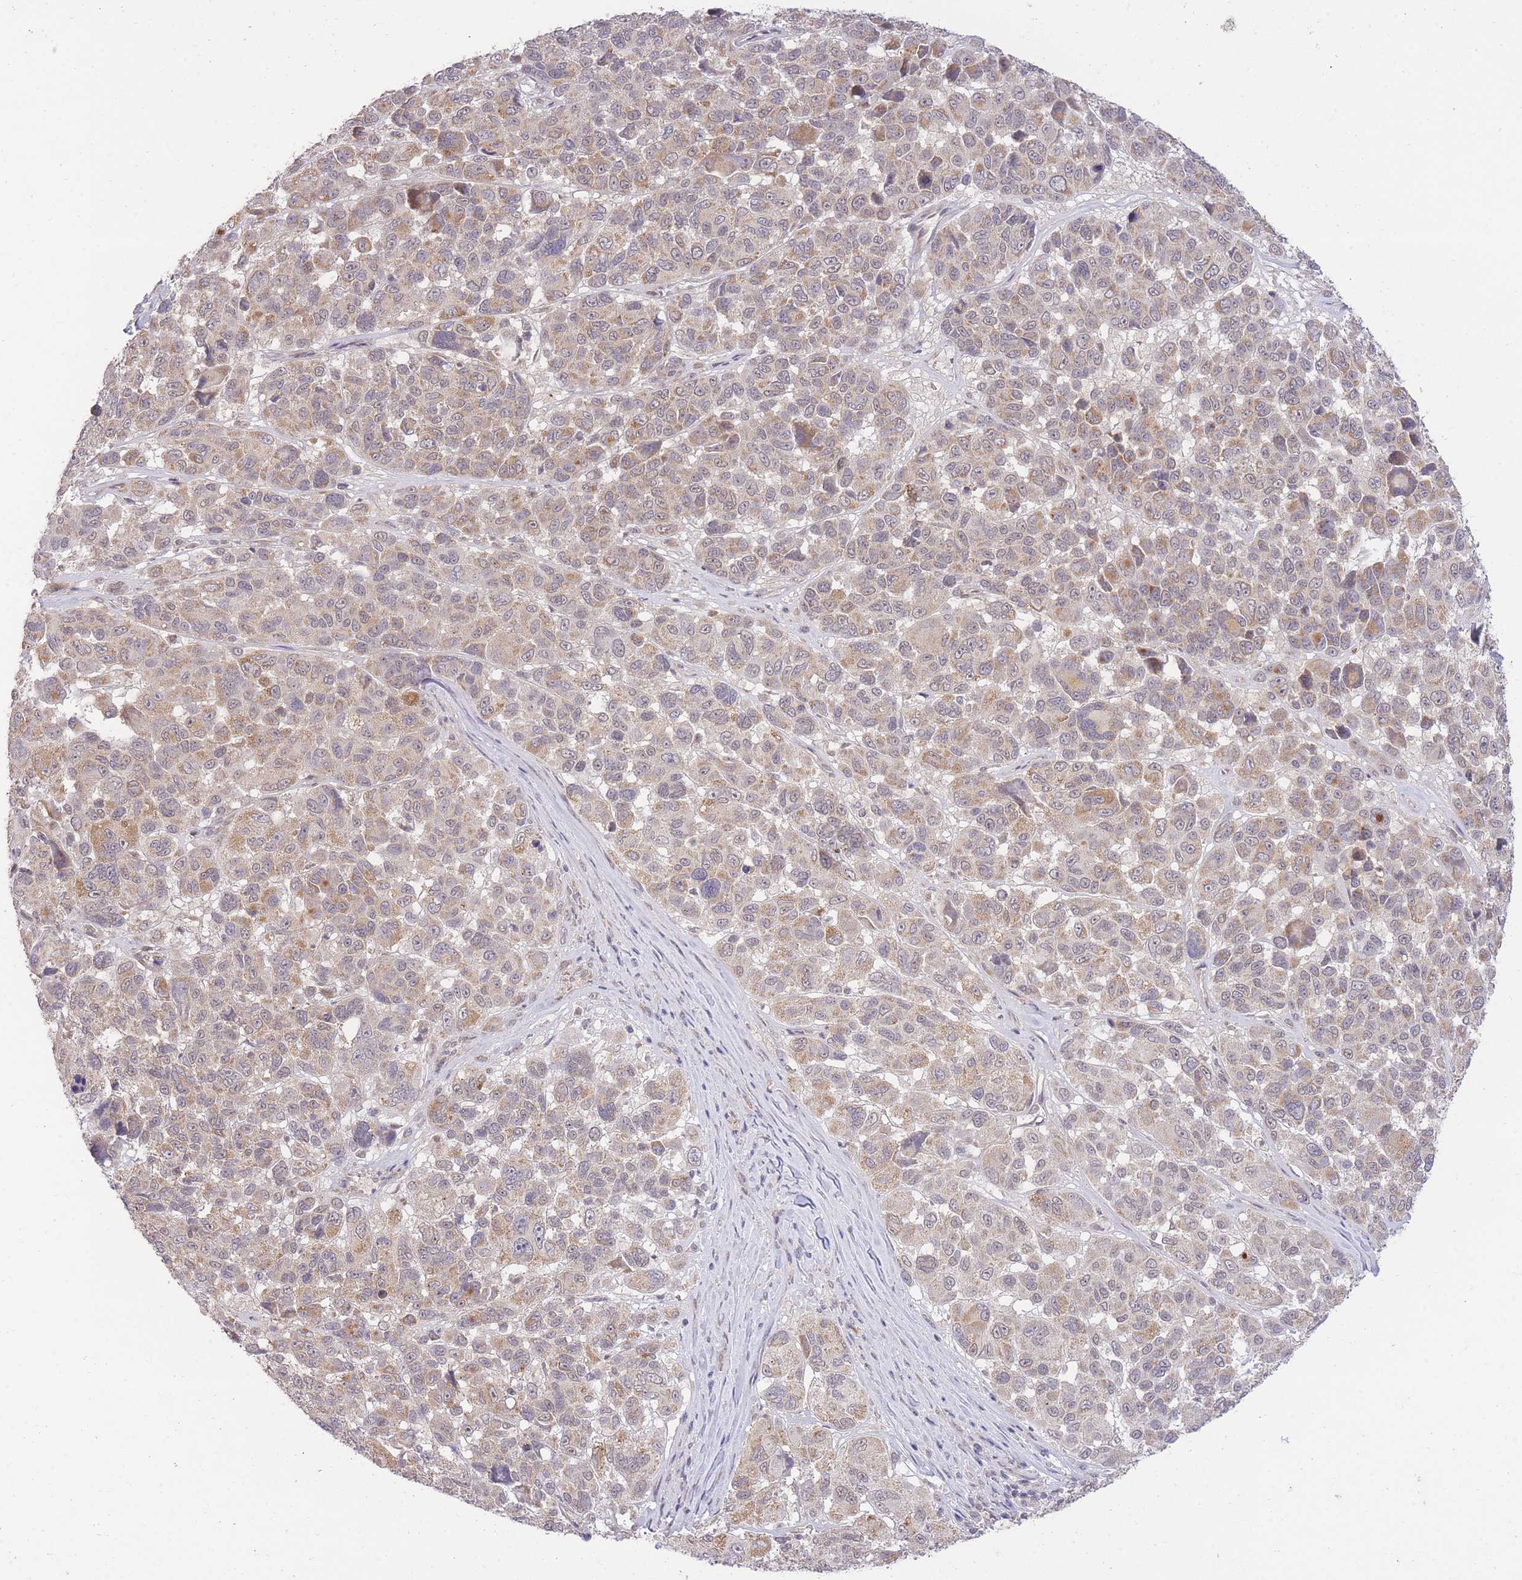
{"staining": {"intensity": "weak", "quantity": "25%-75%", "location": "cytoplasmic/membranous"}, "tissue": "melanoma", "cell_type": "Tumor cells", "image_type": "cancer", "snomed": [{"axis": "morphology", "description": "Malignant melanoma, NOS"}, {"axis": "topography", "description": "Skin"}], "caption": "This micrograph shows melanoma stained with immunohistochemistry (IHC) to label a protein in brown. The cytoplasmic/membranous of tumor cells show weak positivity for the protein. Nuclei are counter-stained blue.", "gene": "ELOA2", "patient": {"sex": "female", "age": 66}}